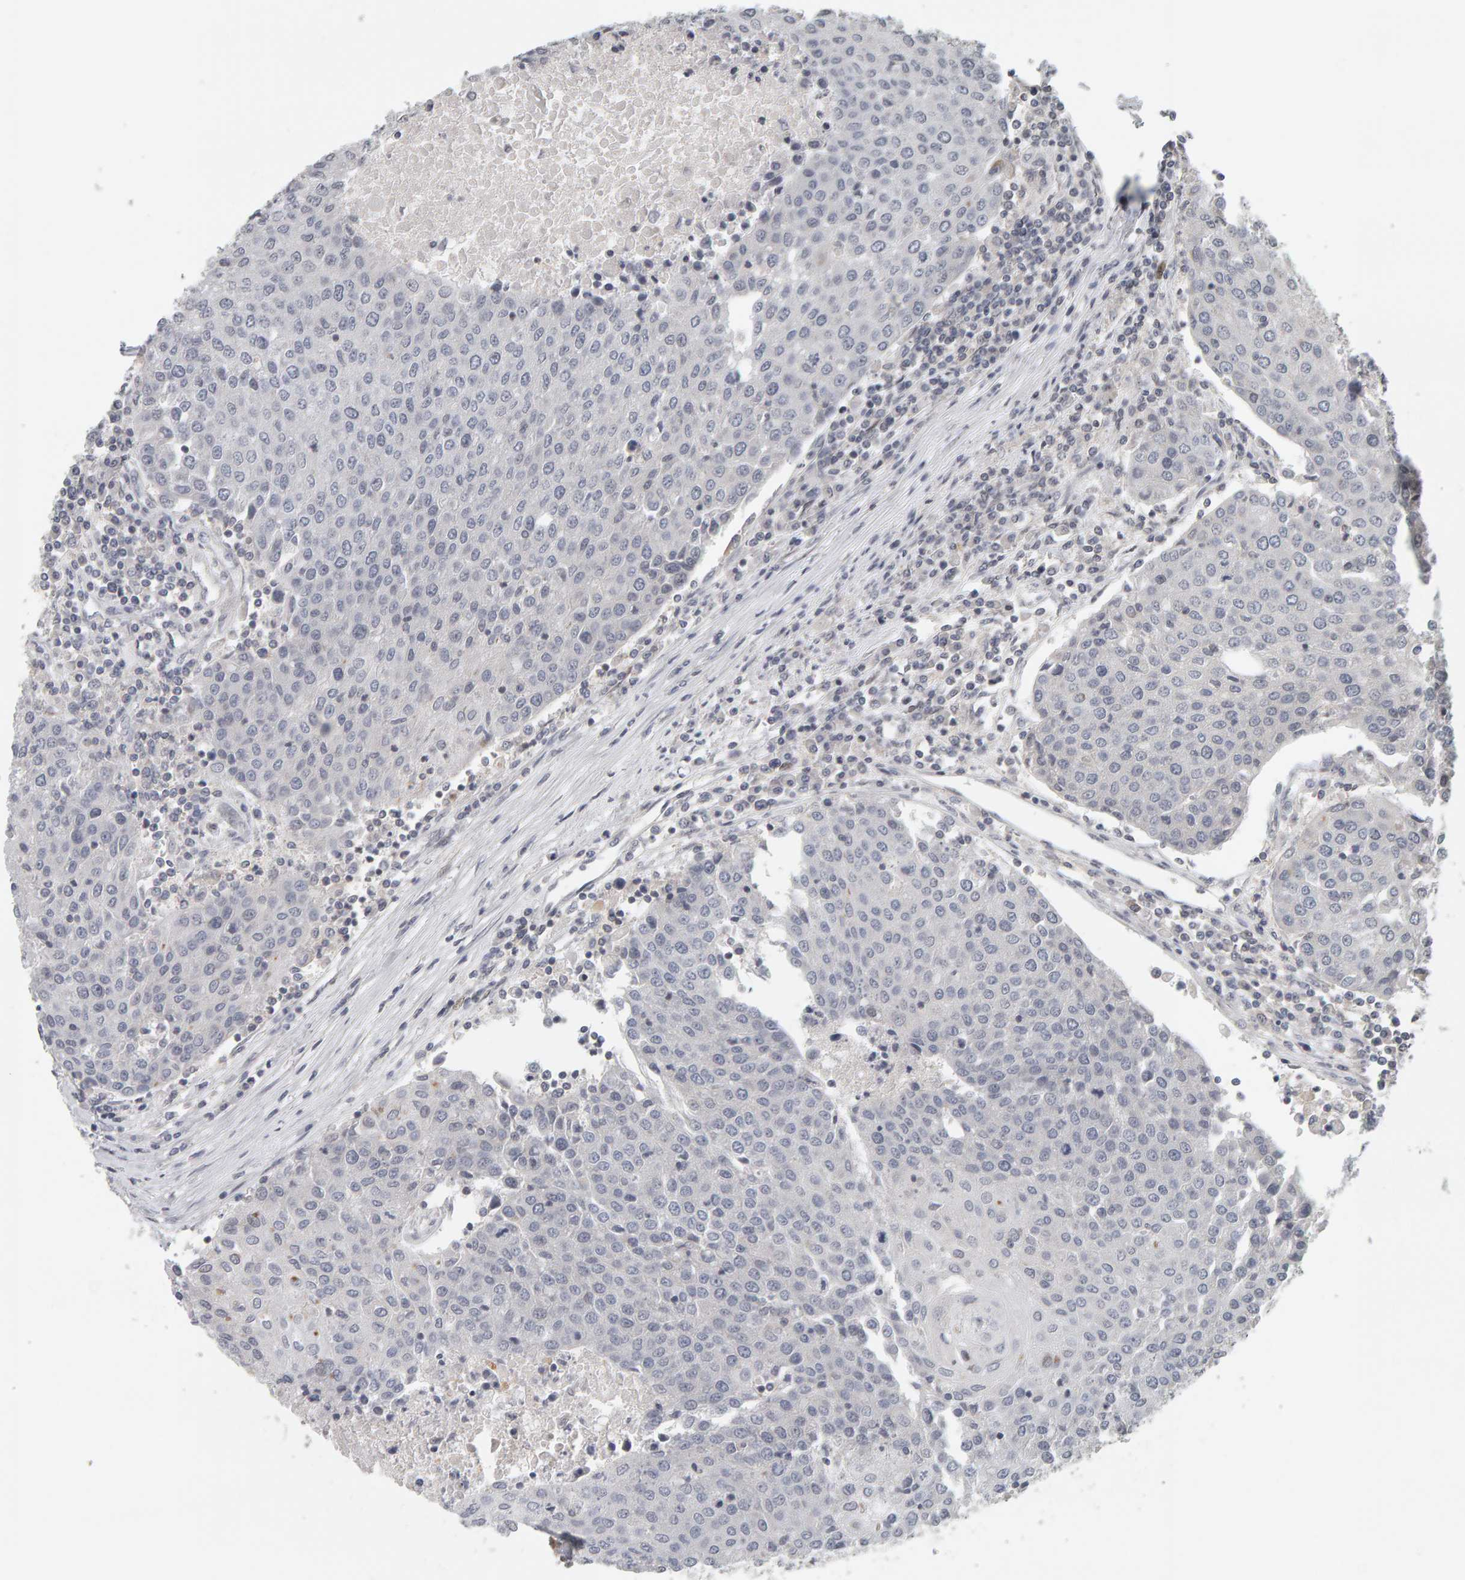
{"staining": {"intensity": "negative", "quantity": "none", "location": "none"}, "tissue": "urothelial cancer", "cell_type": "Tumor cells", "image_type": "cancer", "snomed": [{"axis": "morphology", "description": "Urothelial carcinoma, High grade"}, {"axis": "topography", "description": "Urinary bladder"}], "caption": "Tumor cells are negative for brown protein staining in urothelial cancer. Nuclei are stained in blue.", "gene": "TEFM", "patient": {"sex": "female", "age": 85}}